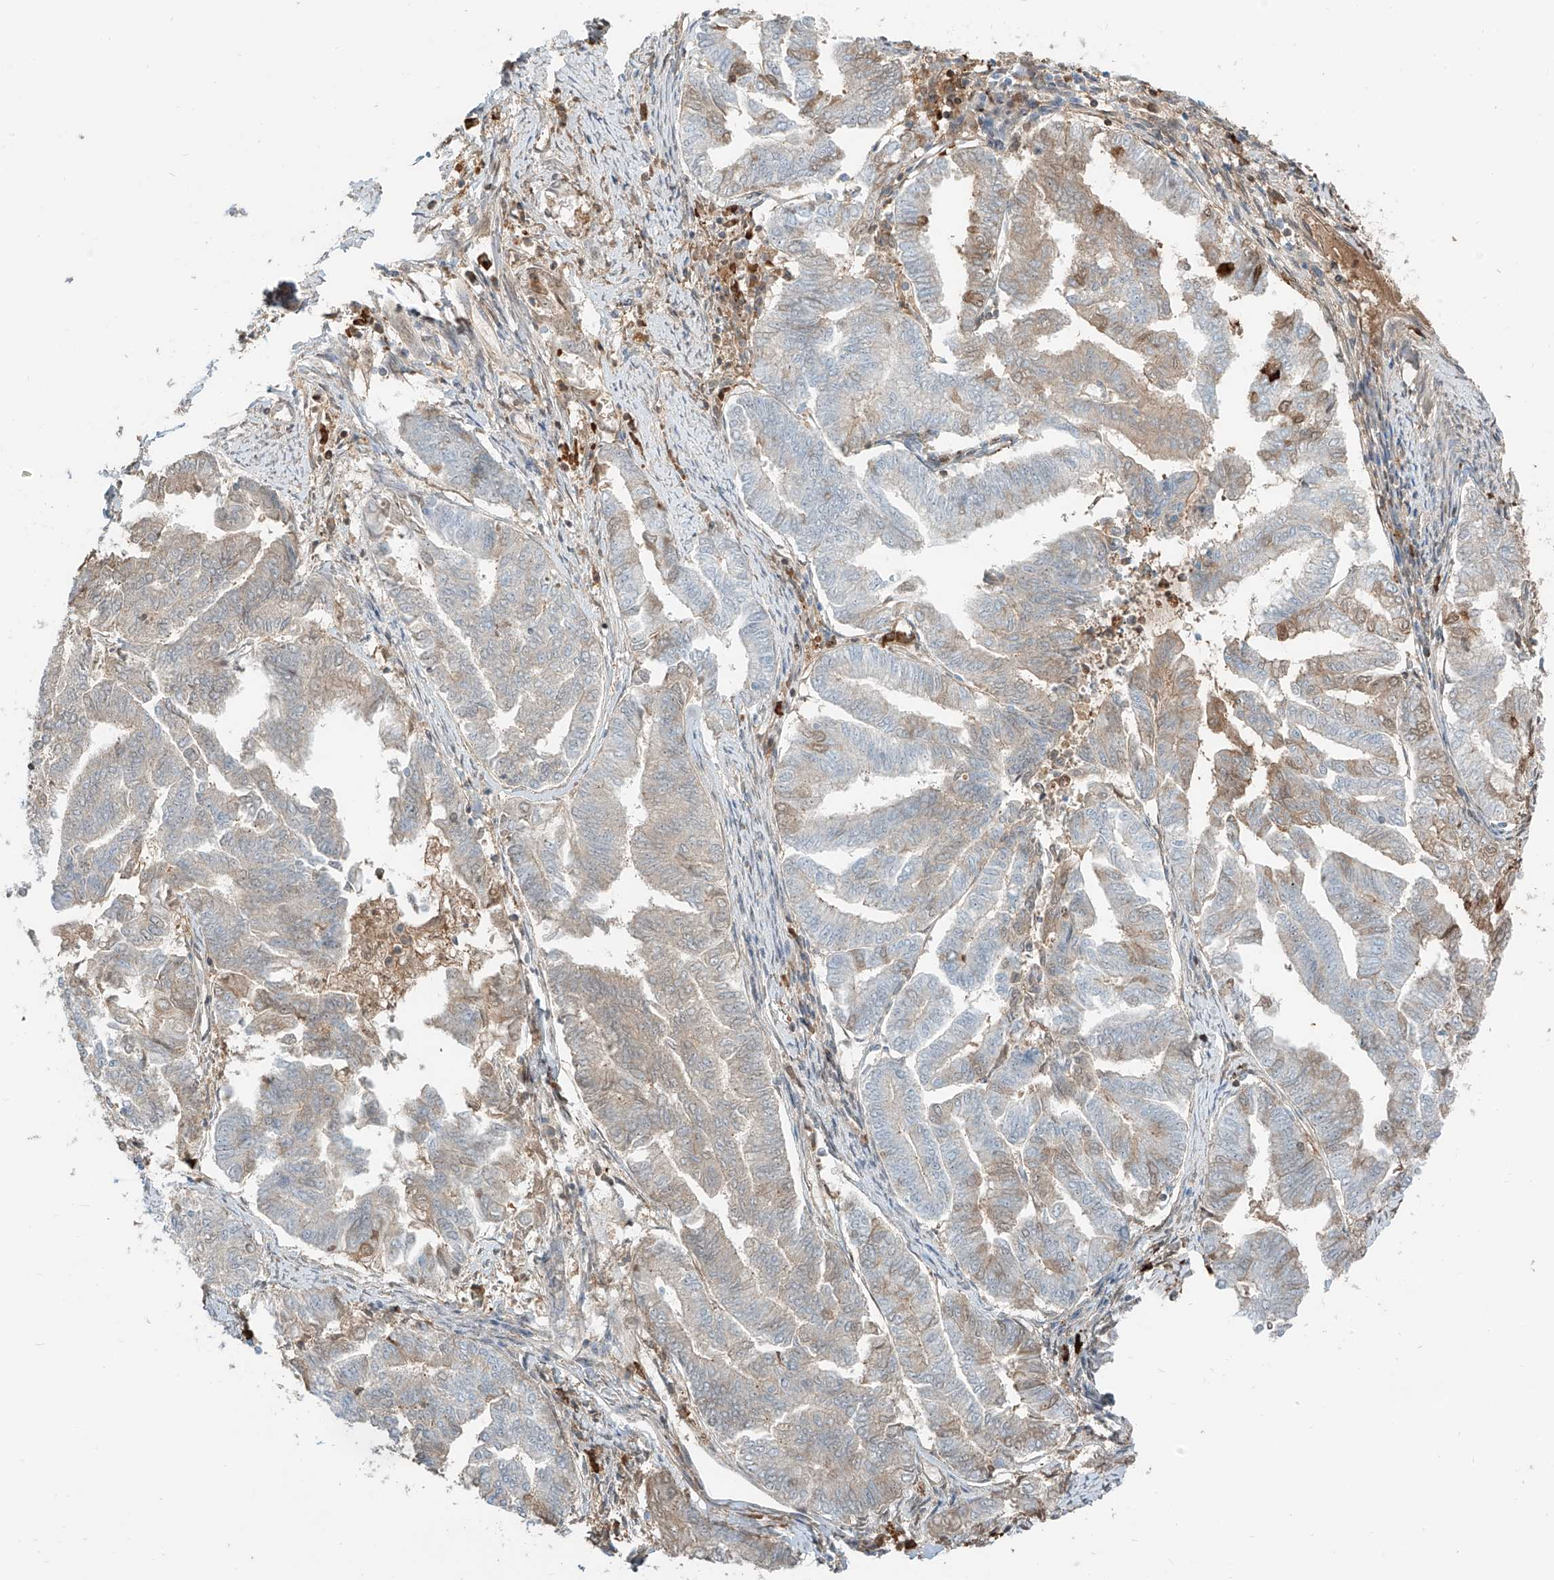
{"staining": {"intensity": "moderate", "quantity": "25%-75%", "location": "cytoplasmic/membranous,nuclear"}, "tissue": "endometrial cancer", "cell_type": "Tumor cells", "image_type": "cancer", "snomed": [{"axis": "morphology", "description": "Adenocarcinoma, NOS"}, {"axis": "topography", "description": "Endometrium"}], "caption": "Moderate cytoplasmic/membranous and nuclear protein positivity is seen in approximately 25%-75% of tumor cells in adenocarcinoma (endometrial).", "gene": "CEP162", "patient": {"sex": "female", "age": 79}}